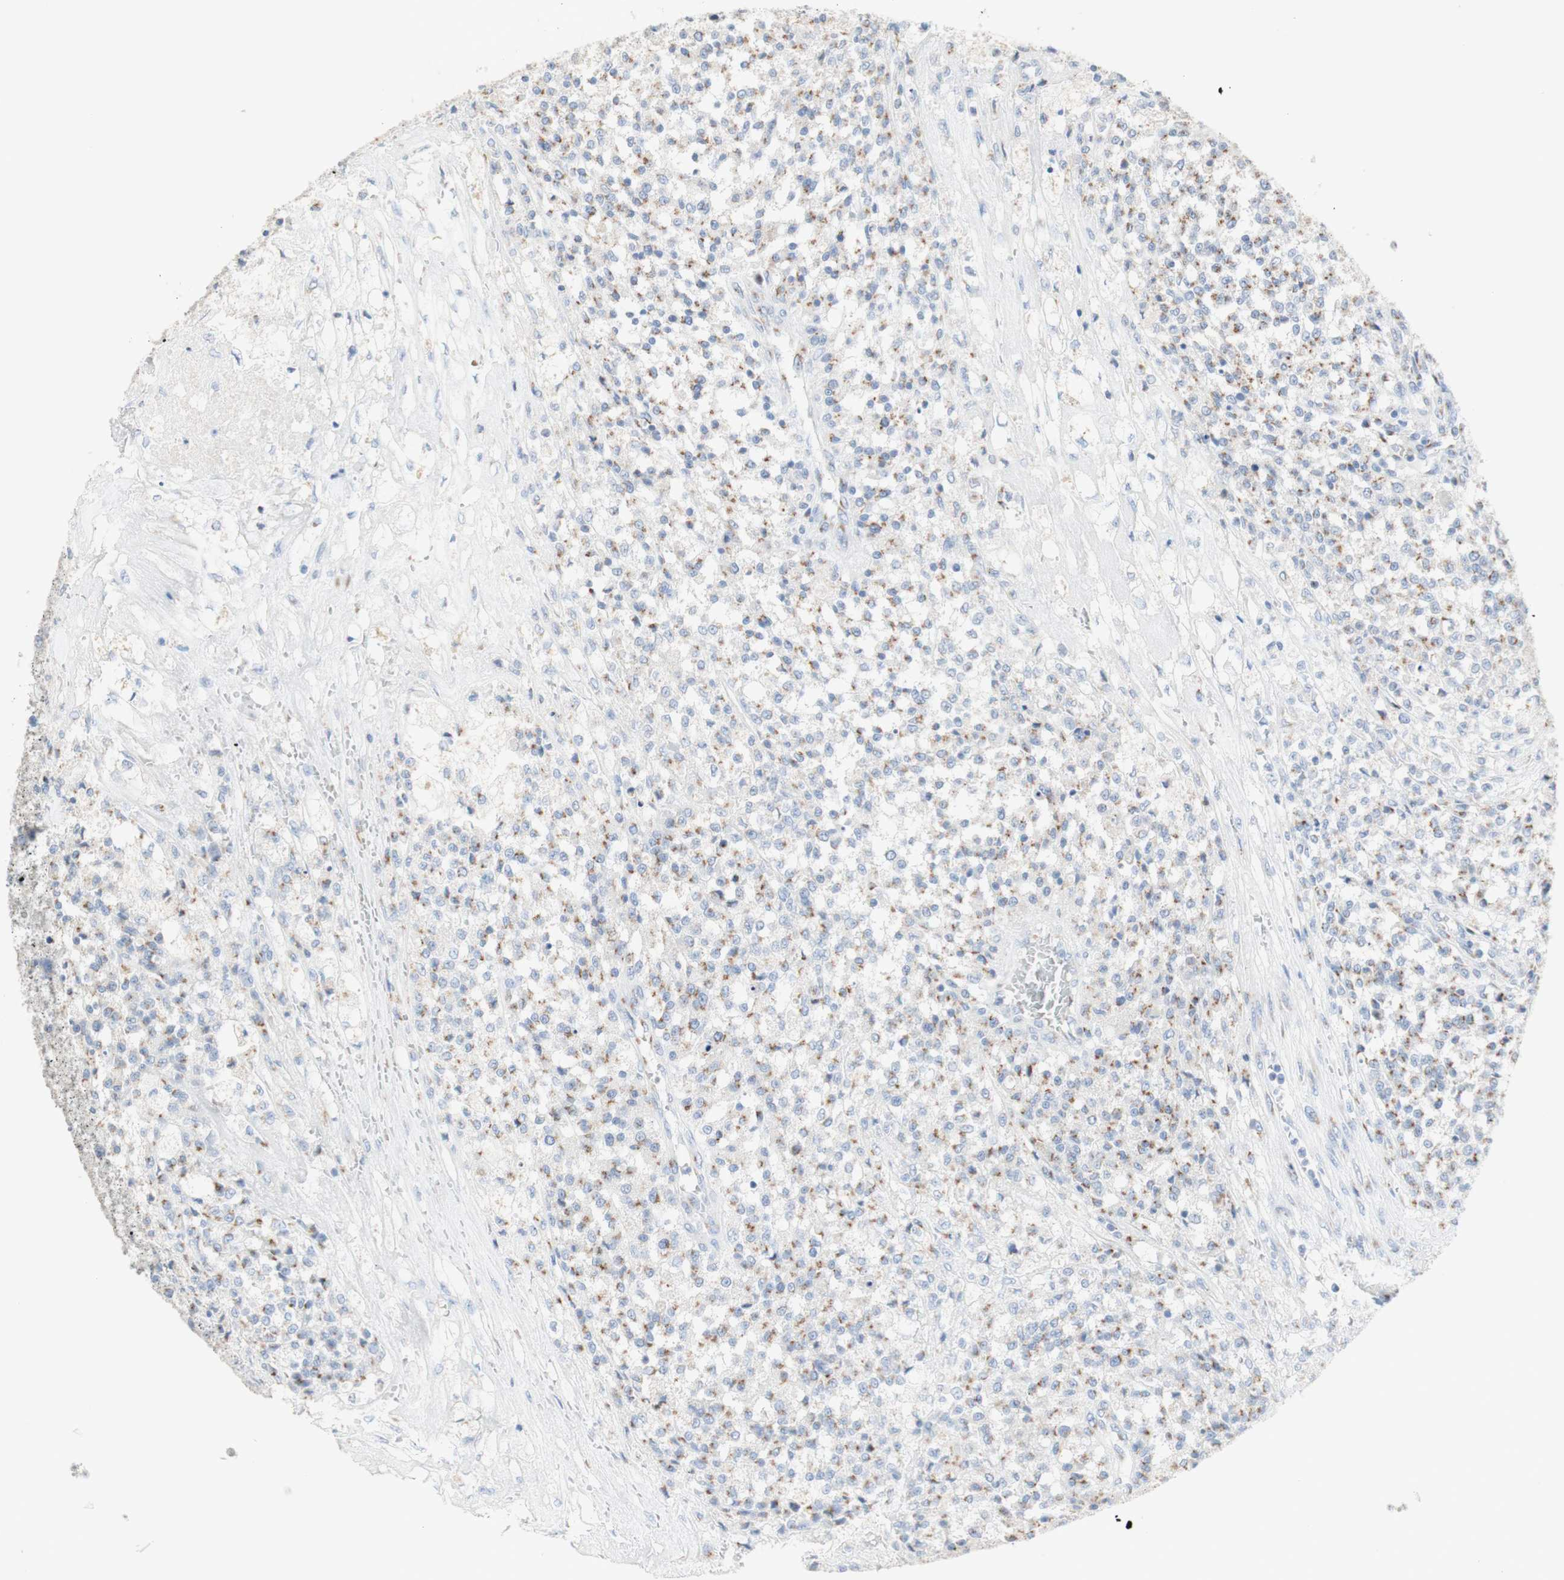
{"staining": {"intensity": "moderate", "quantity": ">75%", "location": "cytoplasmic/membranous"}, "tissue": "testis cancer", "cell_type": "Tumor cells", "image_type": "cancer", "snomed": [{"axis": "morphology", "description": "Seminoma, NOS"}, {"axis": "topography", "description": "Testis"}], "caption": "This photomicrograph displays IHC staining of testis cancer, with medium moderate cytoplasmic/membranous expression in about >75% of tumor cells.", "gene": "MANEA", "patient": {"sex": "male", "age": 59}}